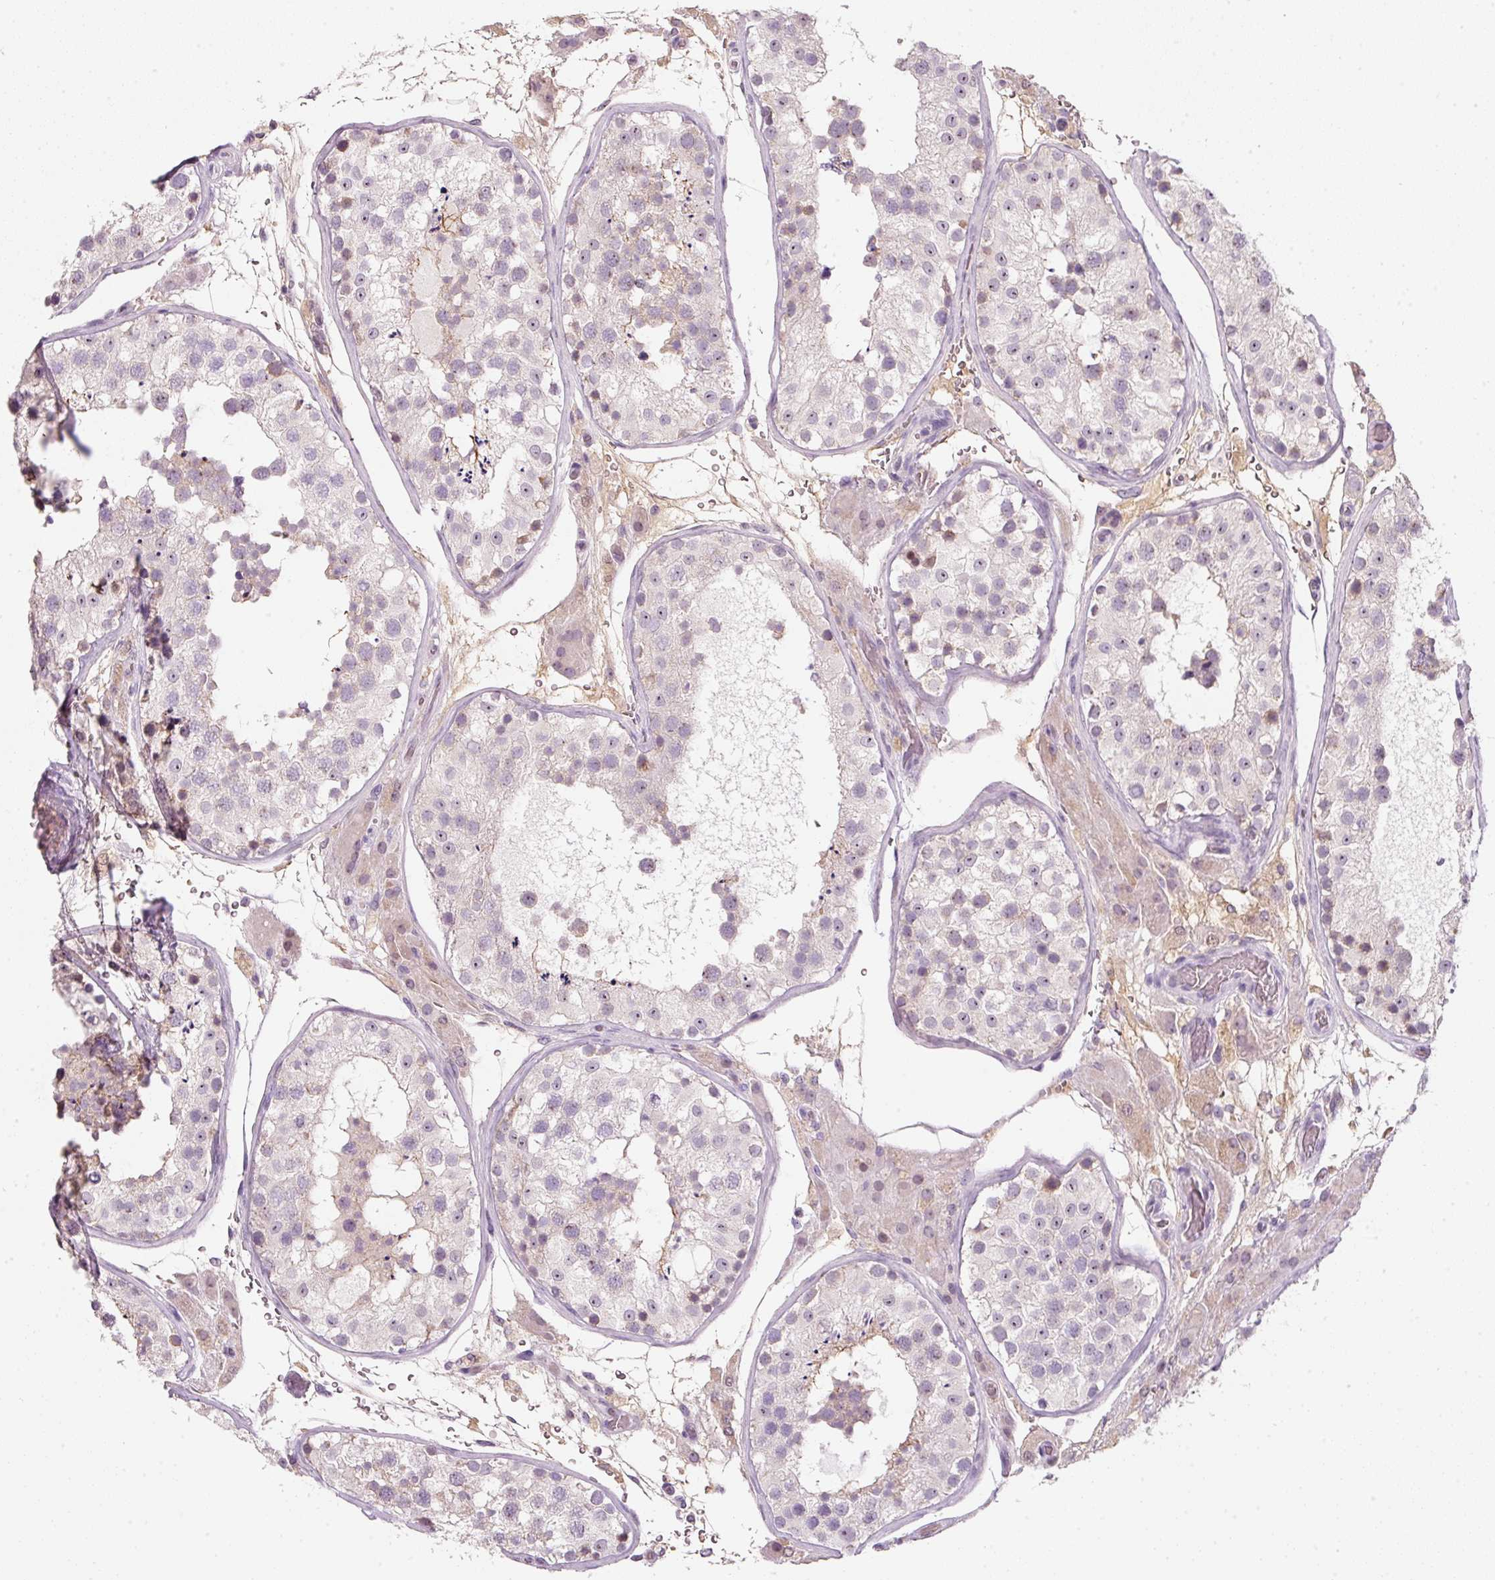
{"staining": {"intensity": "moderate", "quantity": "<25%", "location": "nuclear"}, "tissue": "testis", "cell_type": "Cells in seminiferous ducts", "image_type": "normal", "snomed": [{"axis": "morphology", "description": "Normal tissue, NOS"}, {"axis": "topography", "description": "Testis"}], "caption": "A brown stain shows moderate nuclear positivity of a protein in cells in seminiferous ducts of benign human testis. The protein is shown in brown color, while the nuclei are stained blue.", "gene": "TMEM37", "patient": {"sex": "male", "age": 26}}